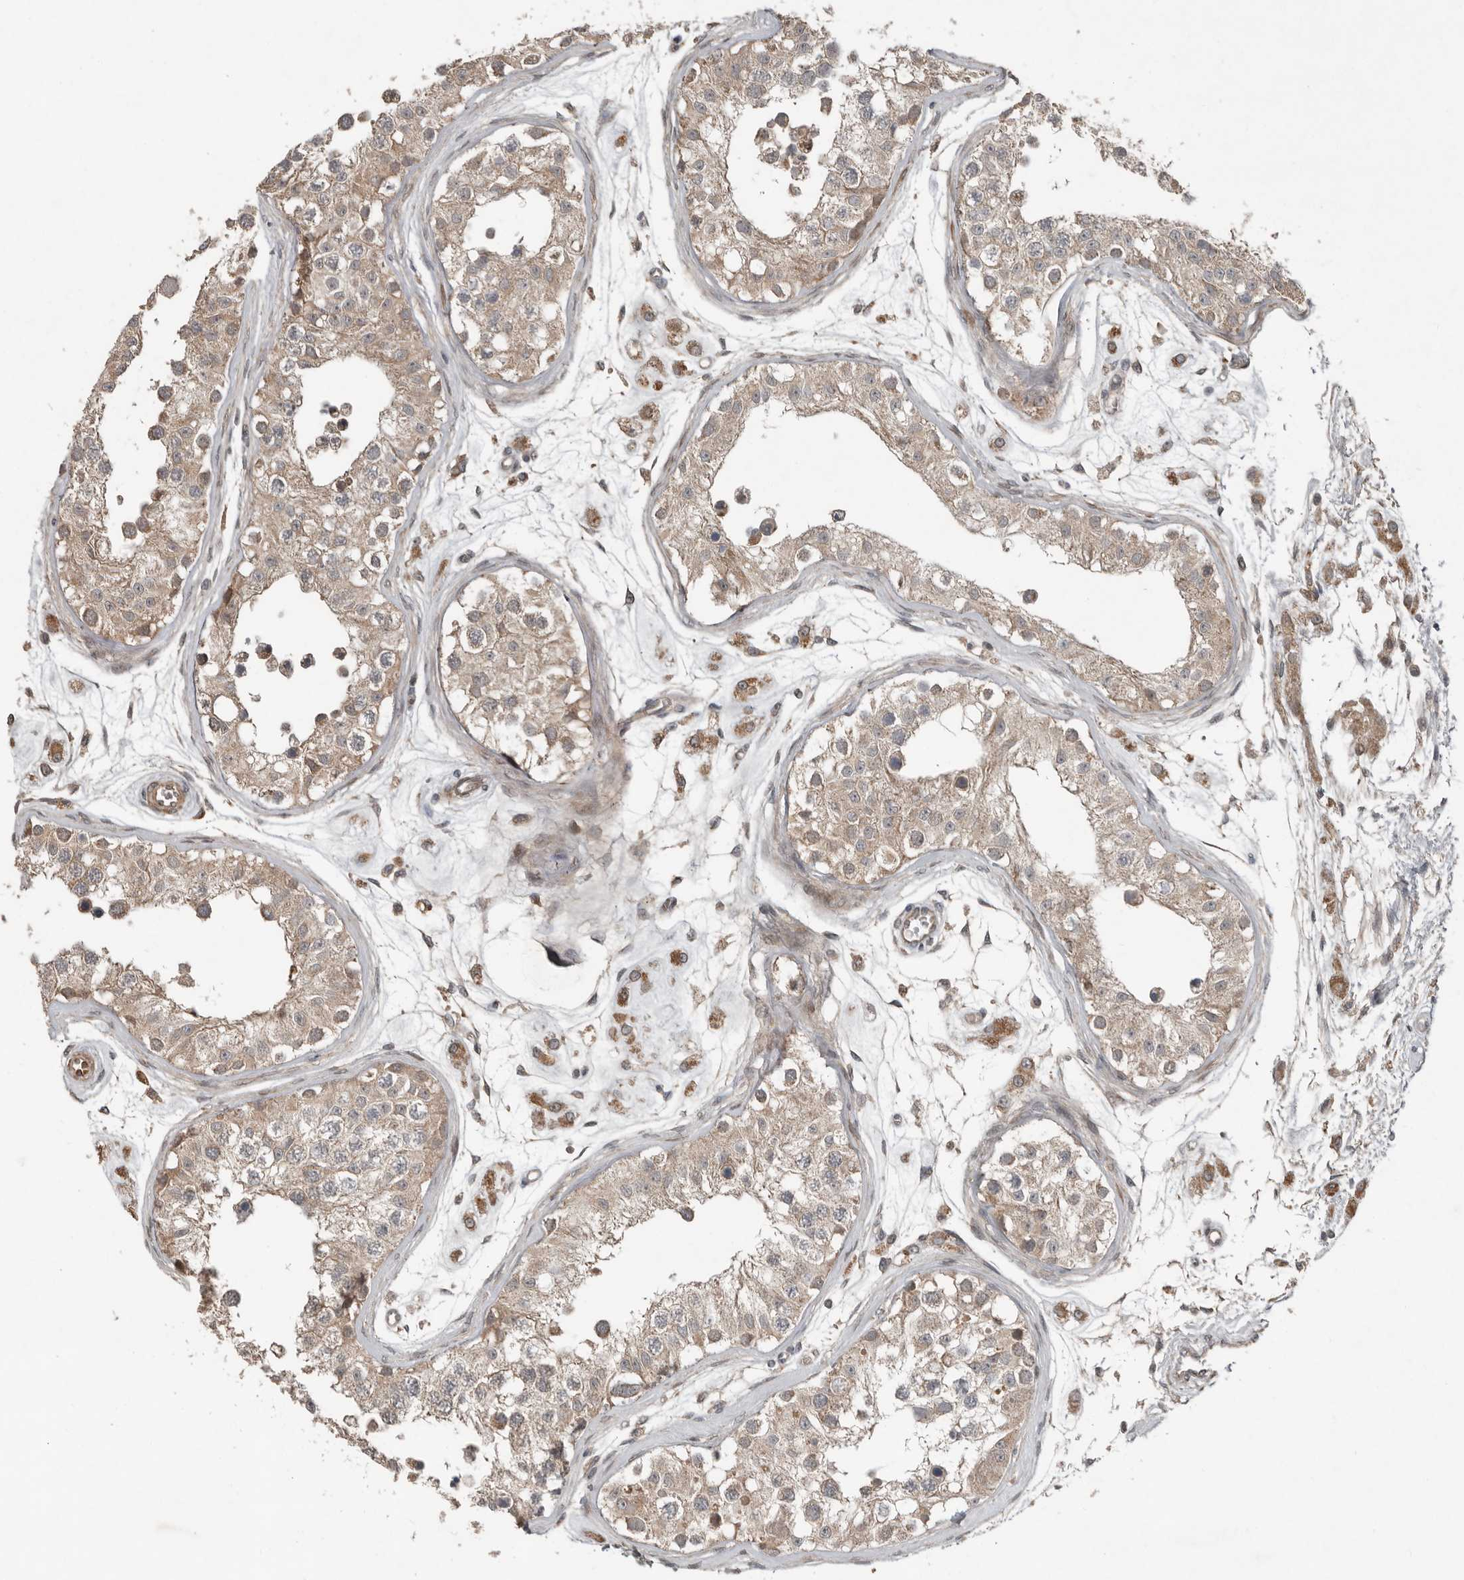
{"staining": {"intensity": "weak", "quantity": ">75%", "location": "cytoplasmic/membranous"}, "tissue": "testis", "cell_type": "Cells in seminiferous ducts", "image_type": "normal", "snomed": [{"axis": "morphology", "description": "Normal tissue, NOS"}, {"axis": "morphology", "description": "Adenocarcinoma, metastatic, NOS"}, {"axis": "topography", "description": "Testis"}], "caption": "IHC (DAB) staining of unremarkable human testis demonstrates weak cytoplasmic/membranous protein positivity in about >75% of cells in seminiferous ducts. The staining was performed using DAB to visualize the protein expression in brown, while the nuclei were stained in blue with hematoxylin (Magnification: 20x).", "gene": "SLC6A7", "patient": {"sex": "male", "age": 26}}